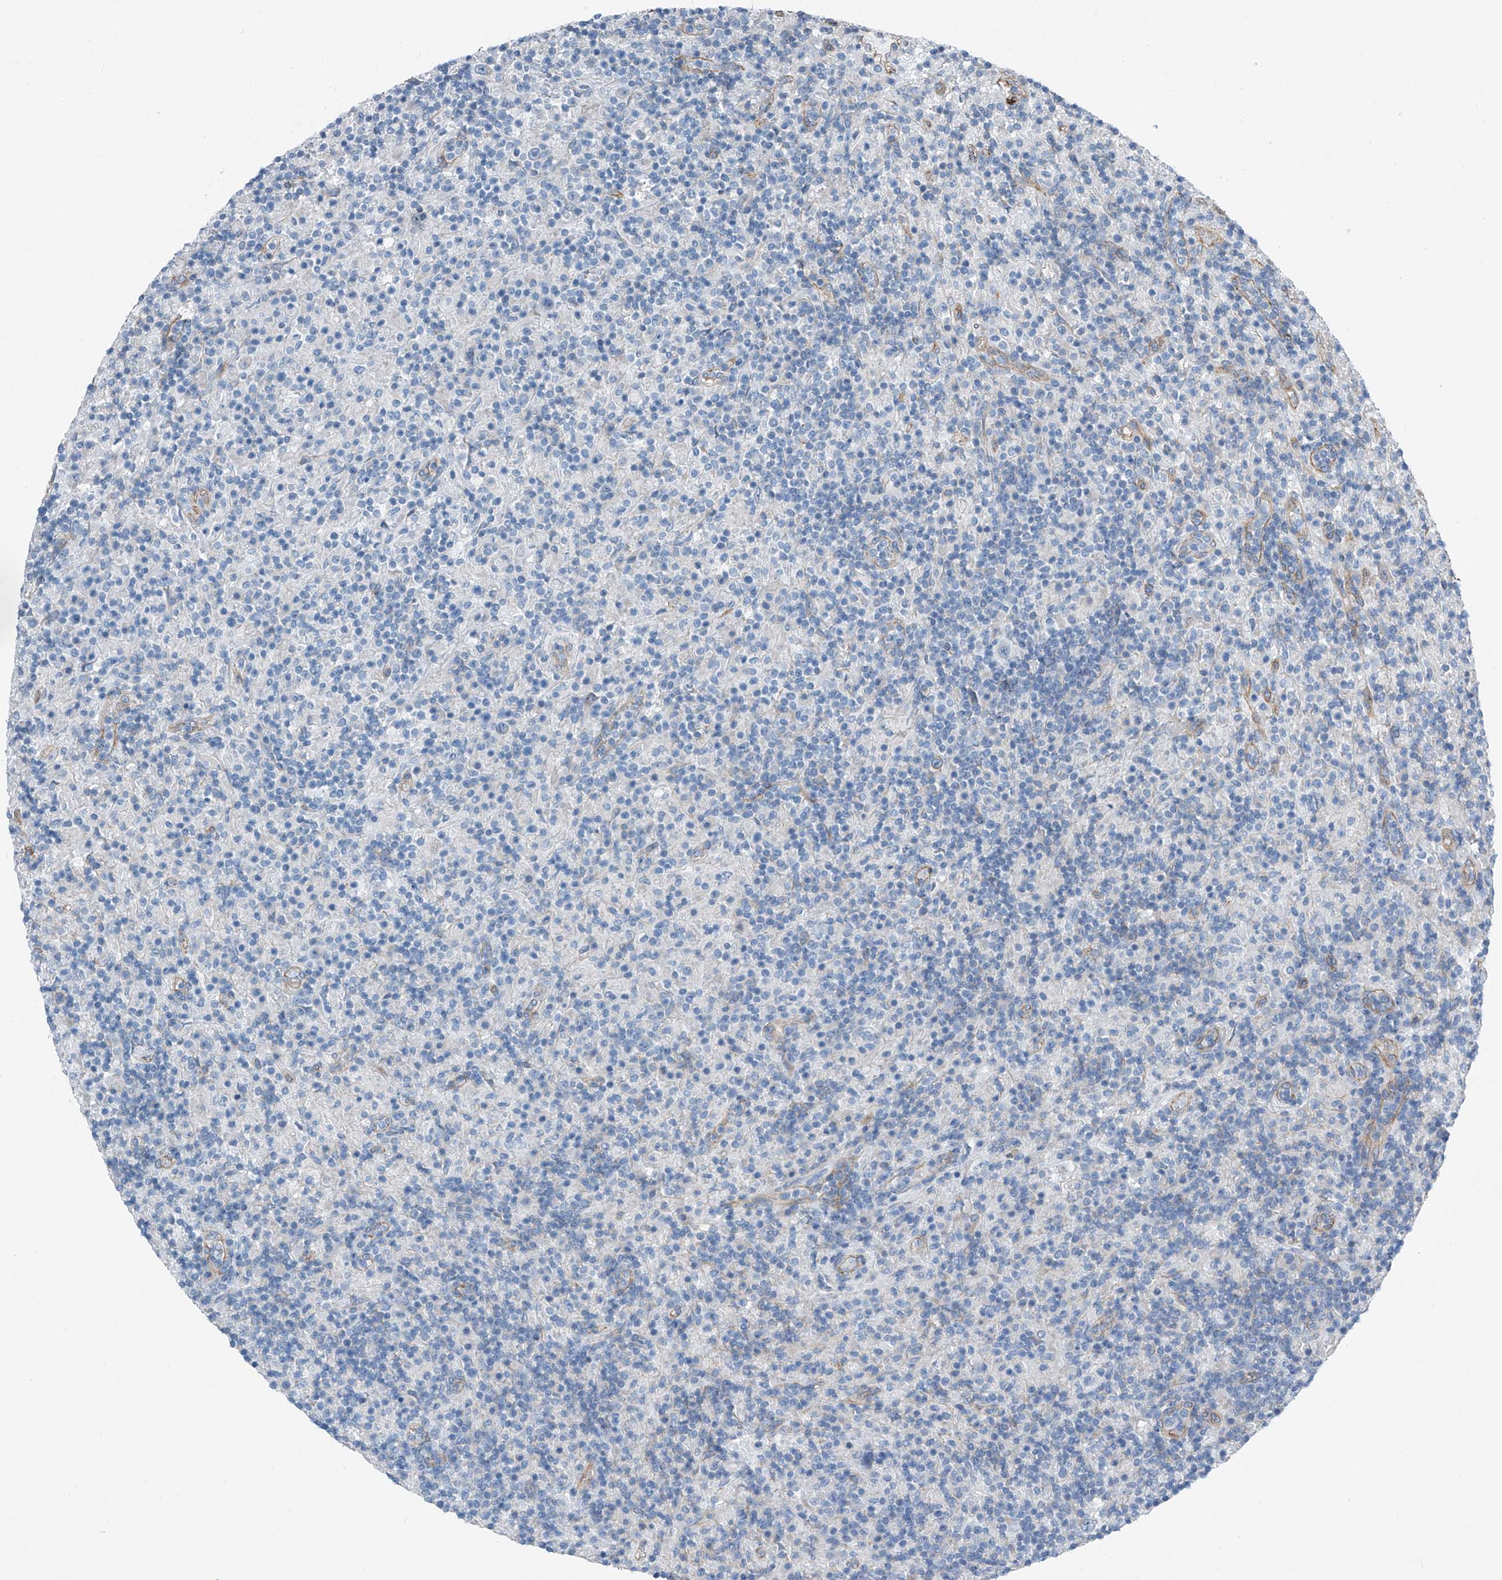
{"staining": {"intensity": "negative", "quantity": "none", "location": "none"}, "tissue": "lymphoma", "cell_type": "Tumor cells", "image_type": "cancer", "snomed": [{"axis": "morphology", "description": "Hodgkin's disease, NOS"}, {"axis": "topography", "description": "Lymph node"}], "caption": "Lymphoma was stained to show a protein in brown. There is no significant staining in tumor cells.", "gene": "THEMIS2", "patient": {"sex": "male", "age": 70}}